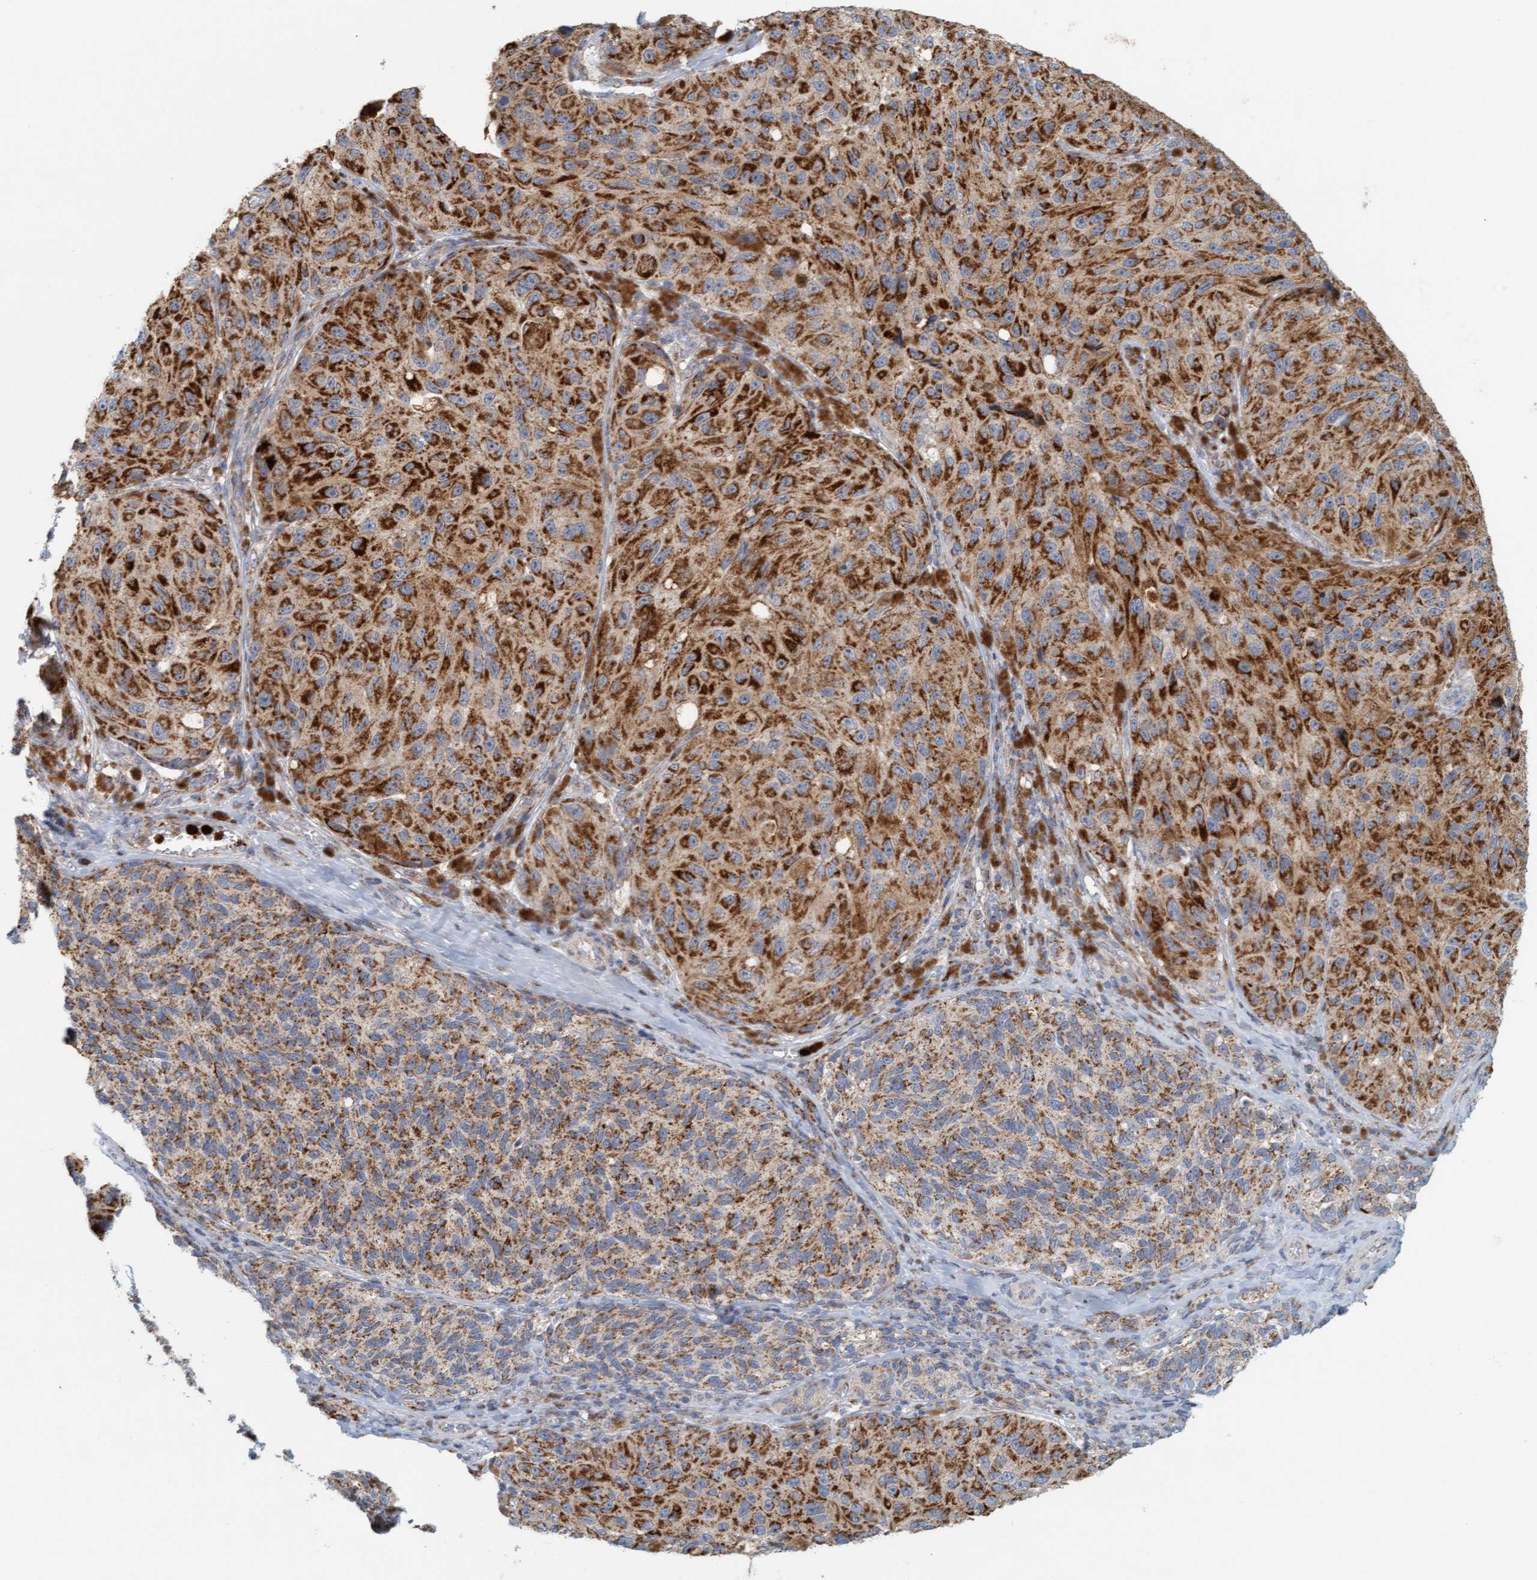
{"staining": {"intensity": "strong", "quantity": ">75%", "location": "cytoplasmic/membranous"}, "tissue": "melanoma", "cell_type": "Tumor cells", "image_type": "cancer", "snomed": [{"axis": "morphology", "description": "Malignant melanoma, NOS"}, {"axis": "topography", "description": "Skin"}], "caption": "This photomicrograph demonstrates melanoma stained with immunohistochemistry to label a protein in brown. The cytoplasmic/membranous of tumor cells show strong positivity for the protein. Nuclei are counter-stained blue.", "gene": "B9D1", "patient": {"sex": "female", "age": 73}}